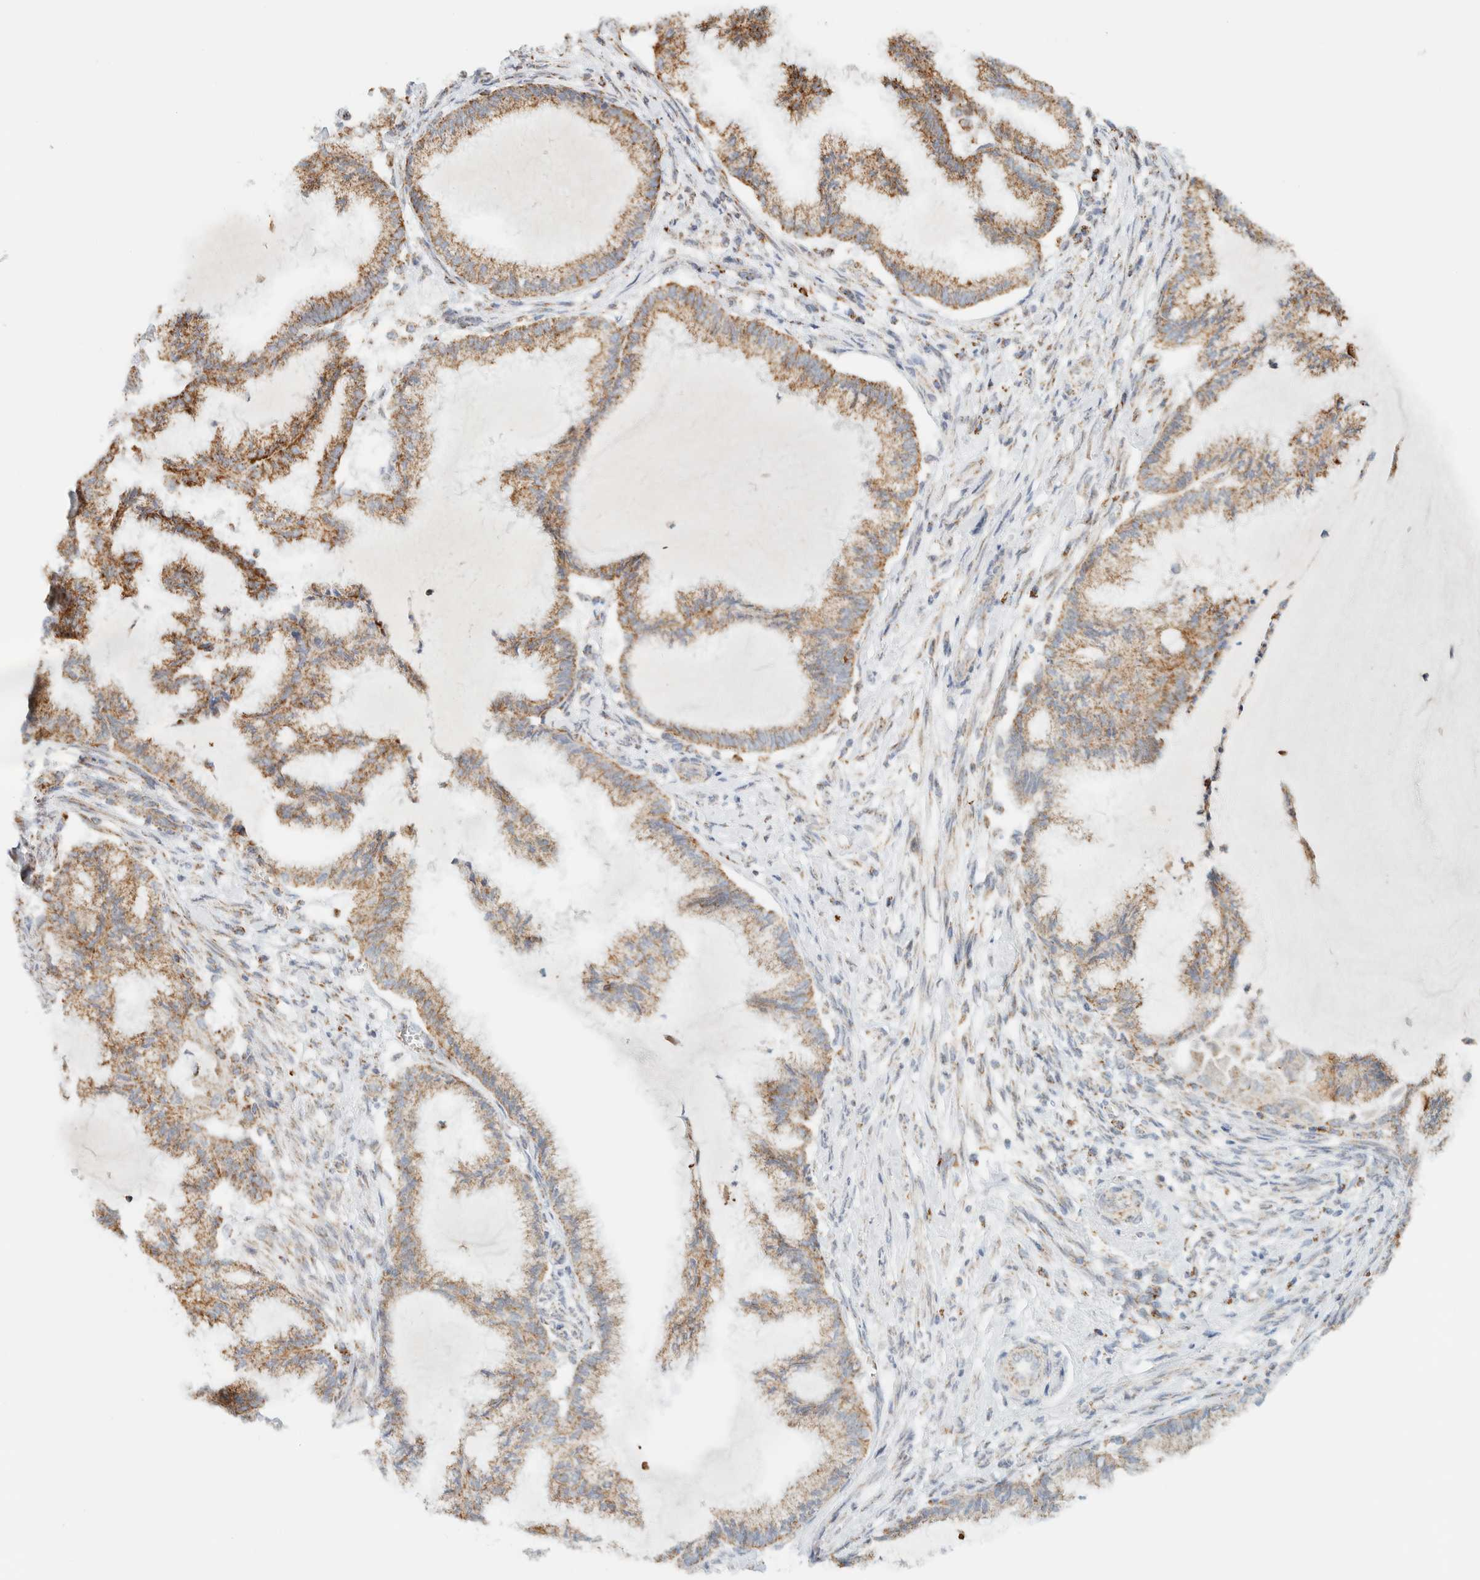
{"staining": {"intensity": "moderate", "quantity": ">75%", "location": "cytoplasmic/membranous"}, "tissue": "endometrial cancer", "cell_type": "Tumor cells", "image_type": "cancer", "snomed": [{"axis": "morphology", "description": "Adenocarcinoma, NOS"}, {"axis": "topography", "description": "Endometrium"}], "caption": "A high-resolution photomicrograph shows immunohistochemistry (IHC) staining of adenocarcinoma (endometrial), which displays moderate cytoplasmic/membranous expression in about >75% of tumor cells. (Stains: DAB (3,3'-diaminobenzidine) in brown, nuclei in blue, Microscopy: brightfield microscopy at high magnification).", "gene": "KIFAP3", "patient": {"sex": "female", "age": 86}}